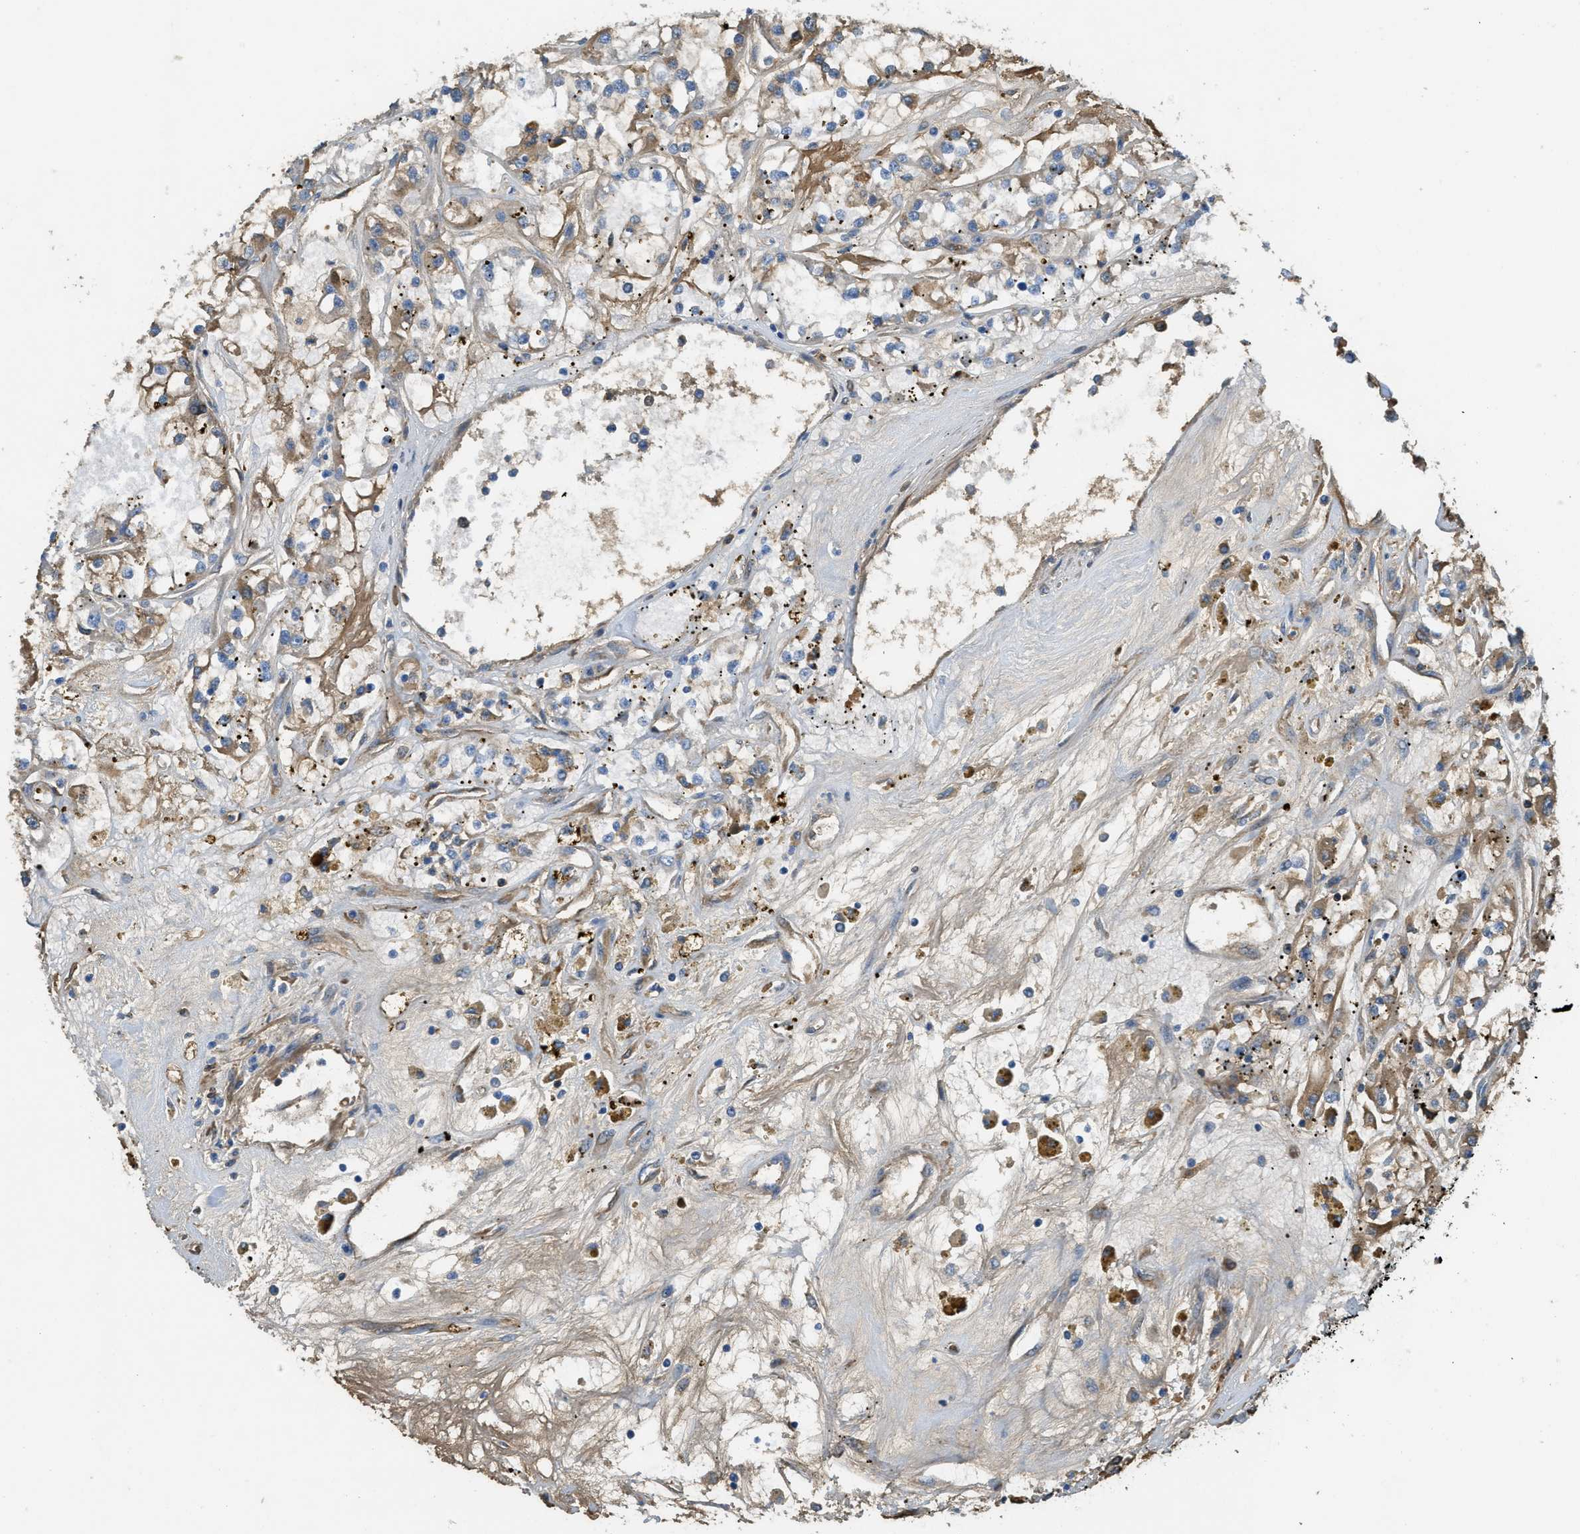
{"staining": {"intensity": "moderate", "quantity": "25%-75%", "location": "cytoplasmic/membranous"}, "tissue": "renal cancer", "cell_type": "Tumor cells", "image_type": "cancer", "snomed": [{"axis": "morphology", "description": "Adenocarcinoma, NOS"}, {"axis": "topography", "description": "Kidney"}], "caption": "Moderate cytoplasmic/membranous expression is appreciated in approximately 25%-75% of tumor cells in renal cancer. (Stains: DAB (3,3'-diaminobenzidine) in brown, nuclei in blue, Microscopy: brightfield microscopy at high magnification).", "gene": "RIPK2", "patient": {"sex": "female", "age": 52}}